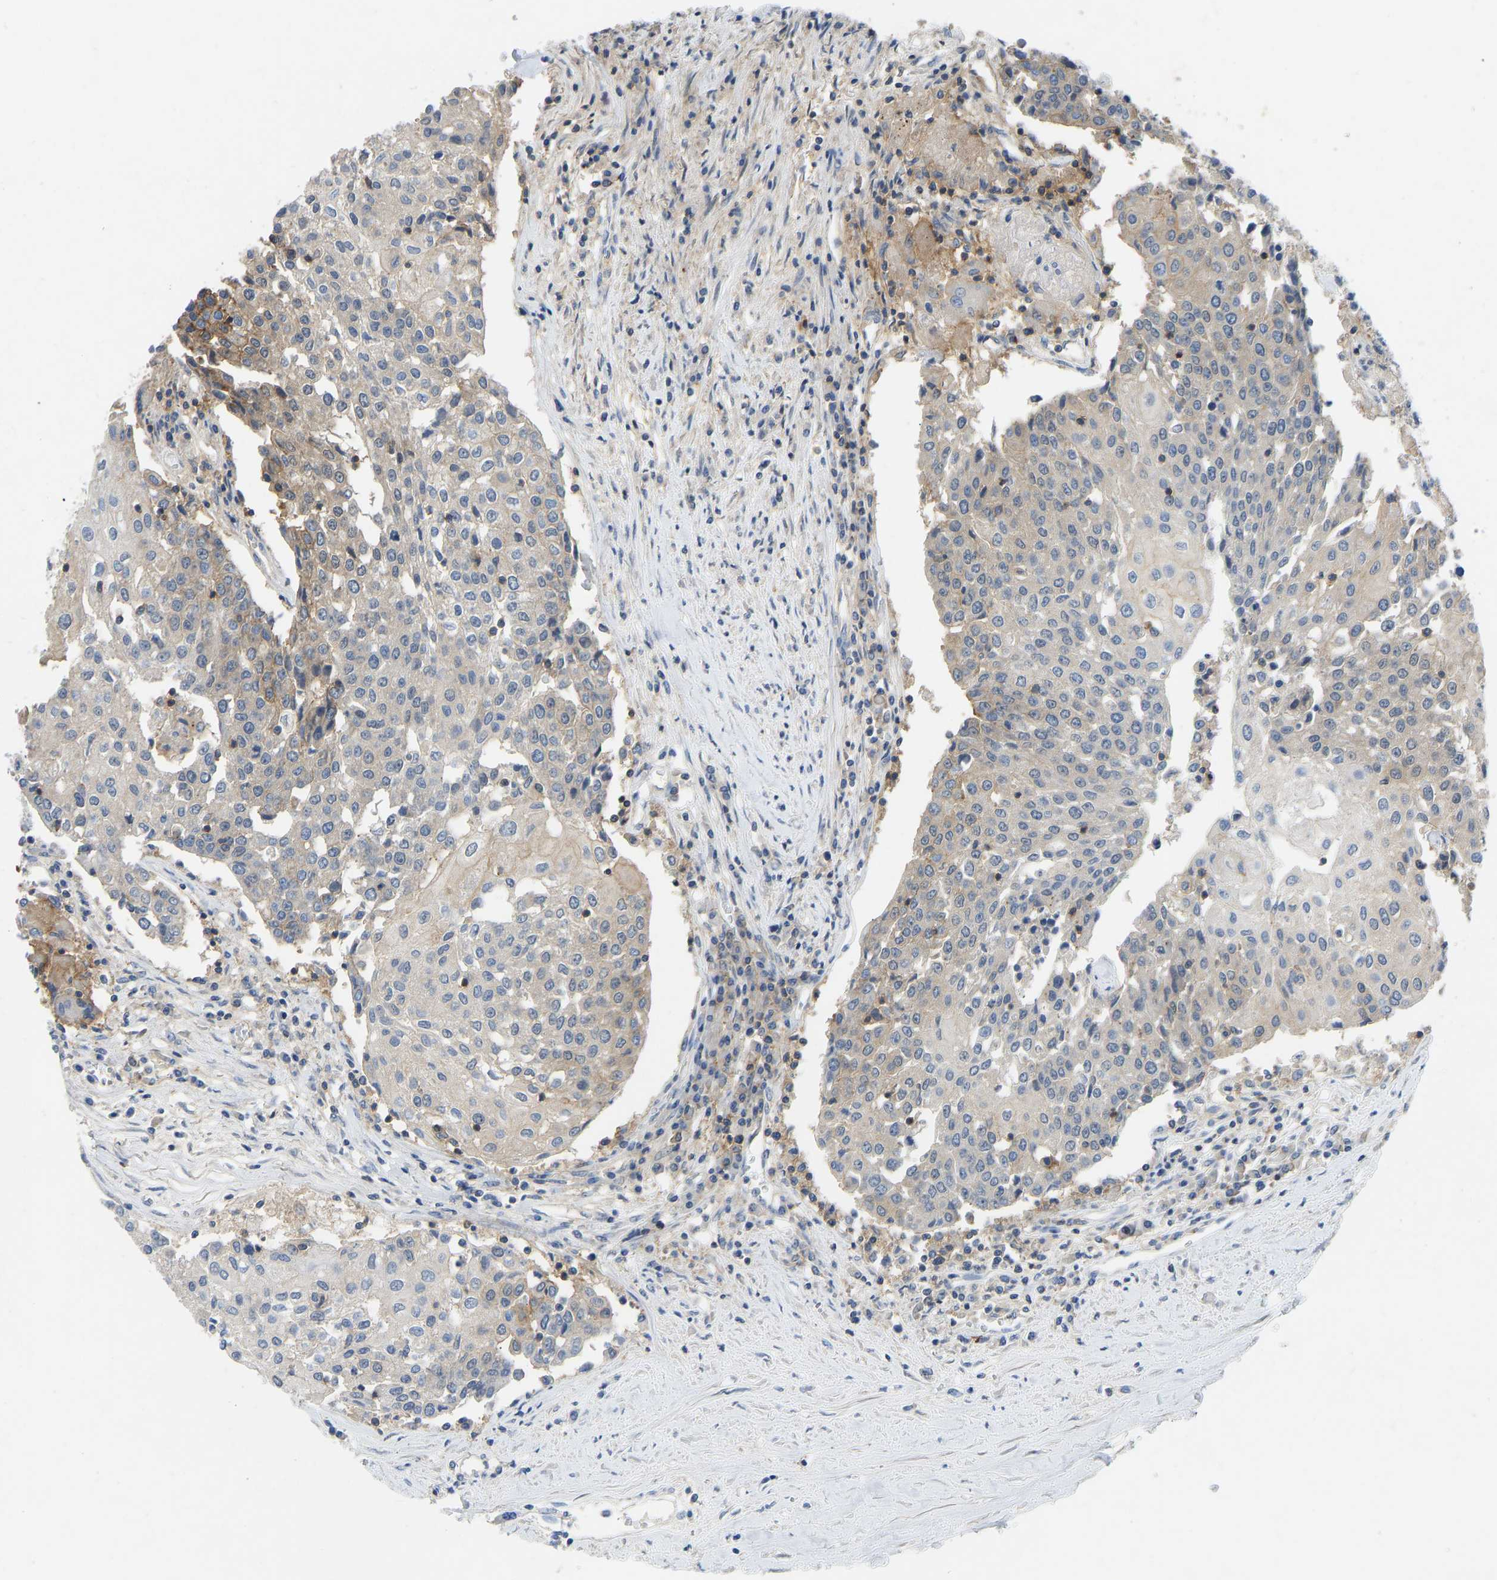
{"staining": {"intensity": "moderate", "quantity": "<25%", "location": "cytoplasmic/membranous"}, "tissue": "urothelial cancer", "cell_type": "Tumor cells", "image_type": "cancer", "snomed": [{"axis": "morphology", "description": "Urothelial carcinoma, High grade"}, {"axis": "topography", "description": "Urinary bladder"}], "caption": "Urothelial carcinoma (high-grade) stained with immunohistochemistry displays moderate cytoplasmic/membranous positivity in approximately <25% of tumor cells. The staining was performed using DAB, with brown indicating positive protein expression. Nuclei are stained blue with hematoxylin.", "gene": "NDRG3", "patient": {"sex": "female", "age": 85}}